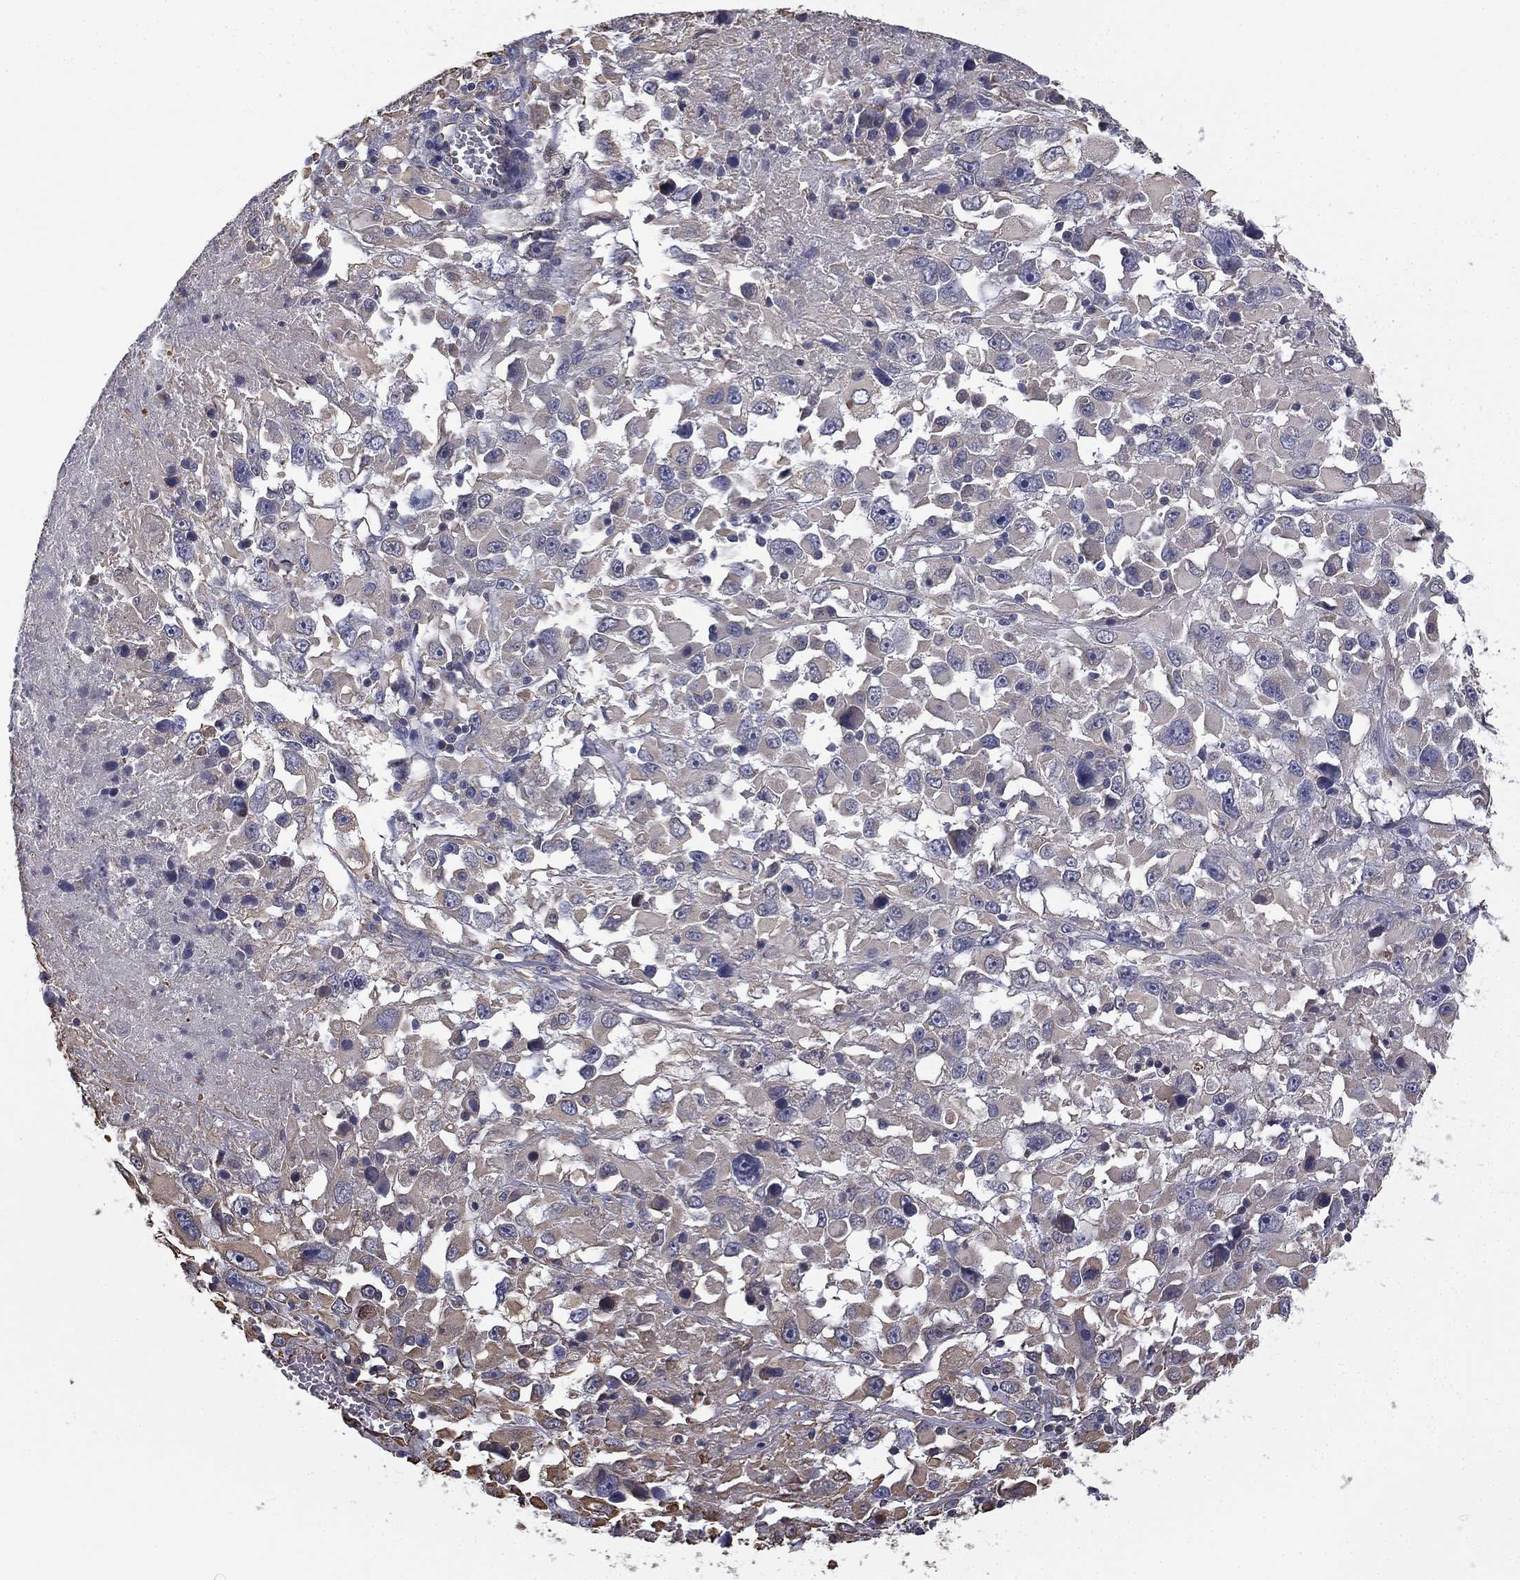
{"staining": {"intensity": "negative", "quantity": "none", "location": "none"}, "tissue": "melanoma", "cell_type": "Tumor cells", "image_type": "cancer", "snomed": [{"axis": "morphology", "description": "Malignant melanoma, Metastatic site"}, {"axis": "topography", "description": "Soft tissue"}], "caption": "Malignant melanoma (metastatic site) was stained to show a protein in brown. There is no significant positivity in tumor cells.", "gene": "SCUBE1", "patient": {"sex": "male", "age": 50}}